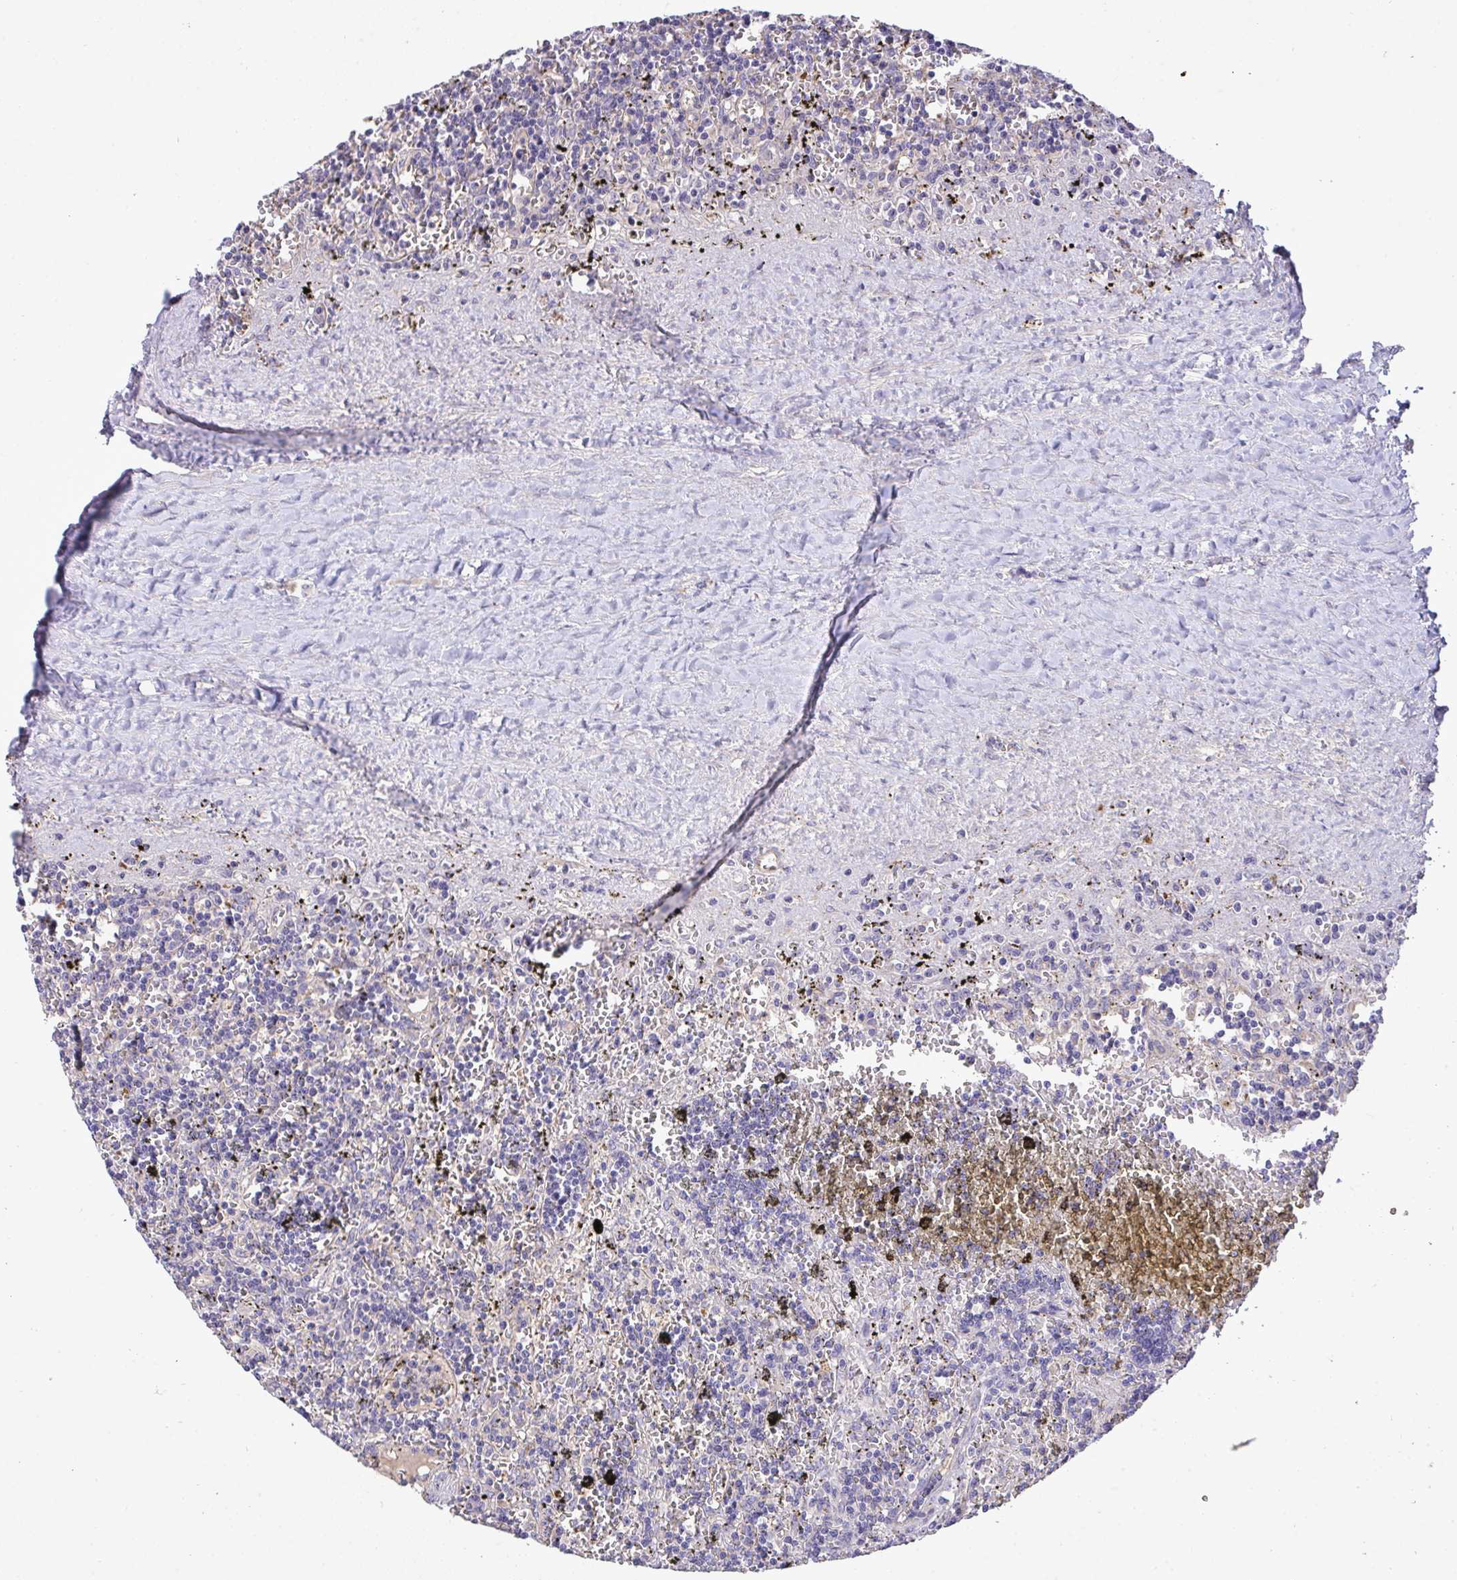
{"staining": {"intensity": "negative", "quantity": "none", "location": "none"}, "tissue": "lymphoma", "cell_type": "Tumor cells", "image_type": "cancer", "snomed": [{"axis": "morphology", "description": "Malignant lymphoma, non-Hodgkin's type, Low grade"}, {"axis": "topography", "description": "Spleen"}], "caption": "Human low-grade malignant lymphoma, non-Hodgkin's type stained for a protein using immunohistochemistry displays no staining in tumor cells.", "gene": "ZNF581", "patient": {"sex": "male", "age": 60}}